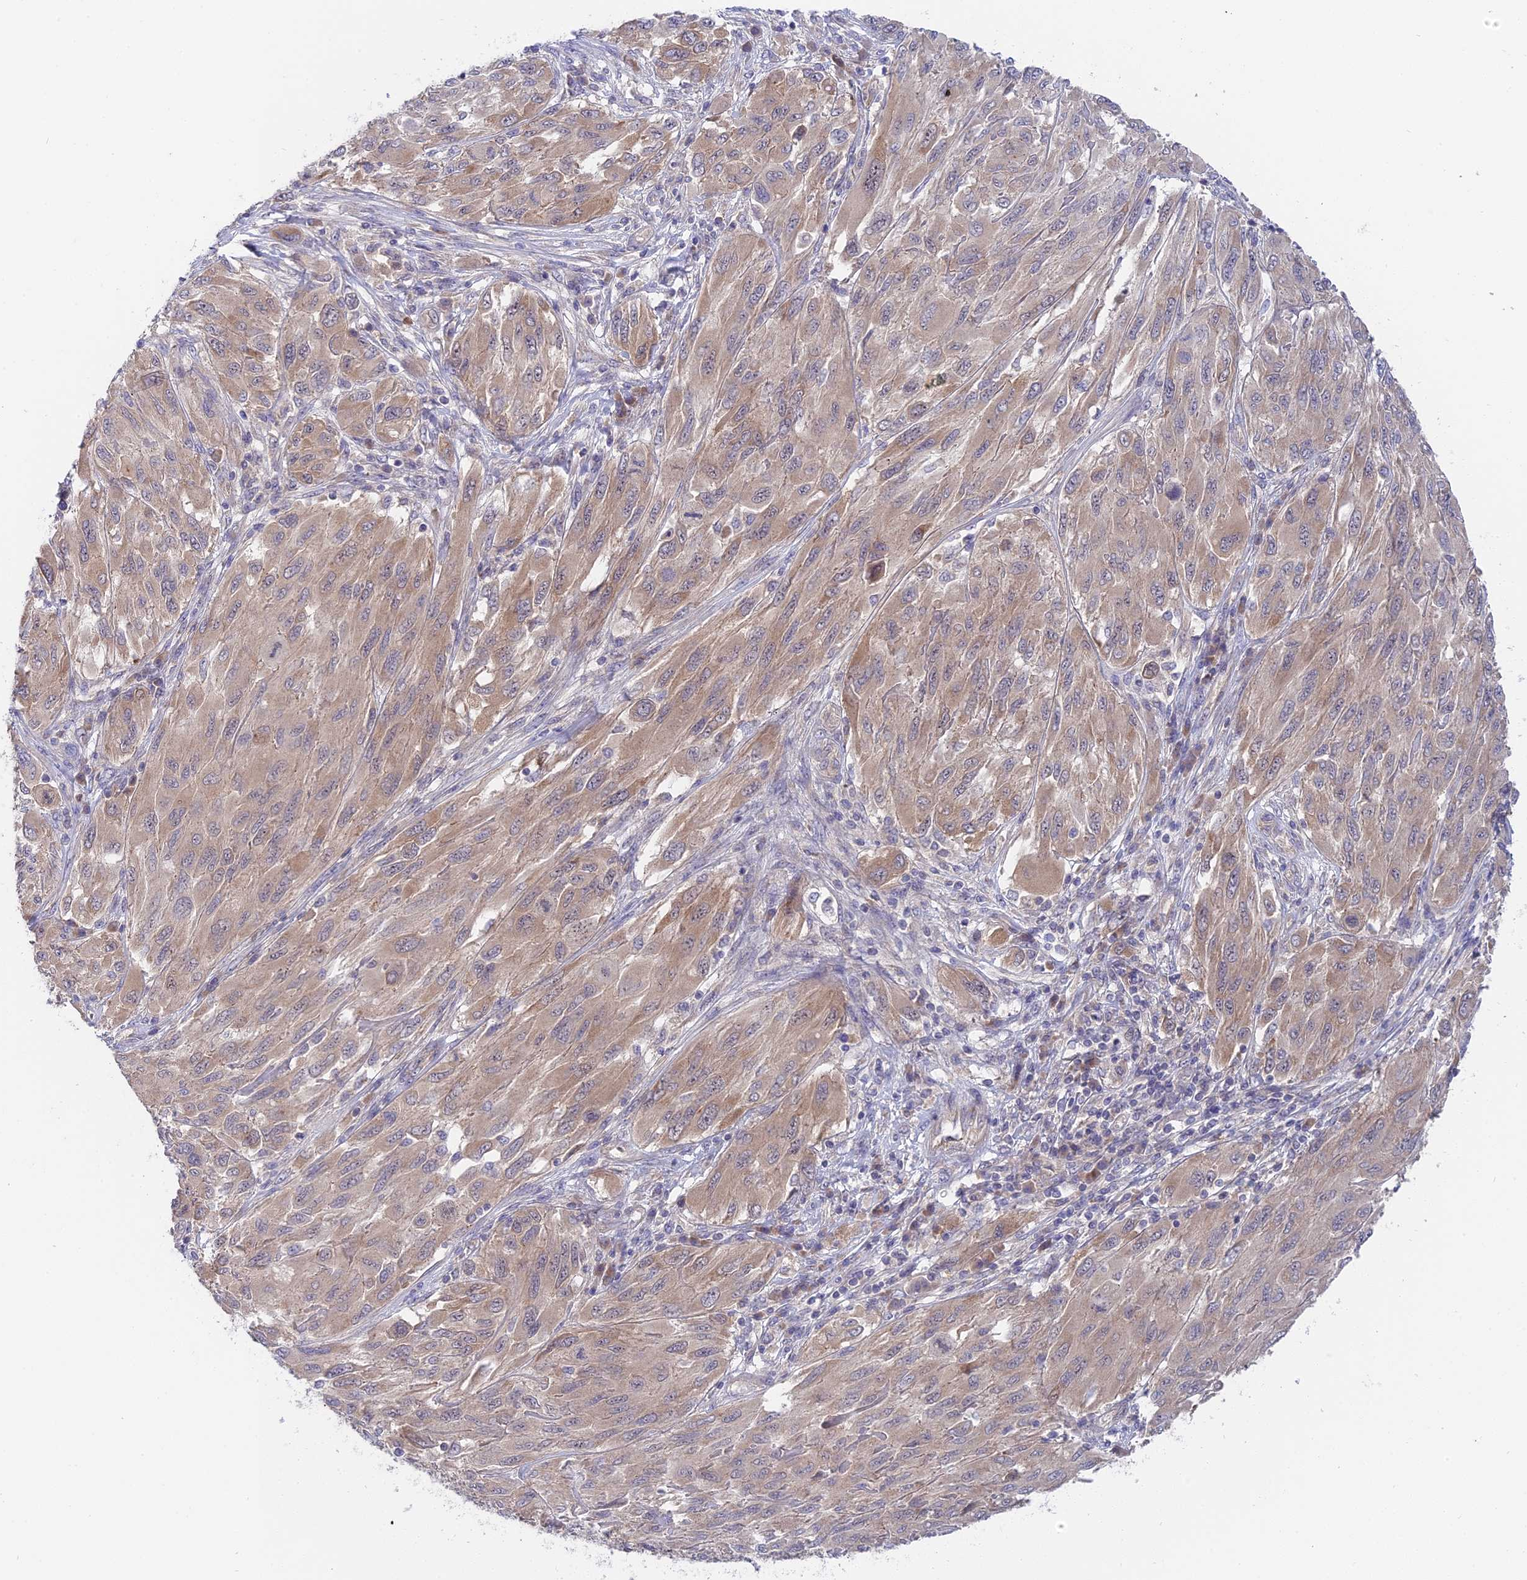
{"staining": {"intensity": "weak", "quantity": "<25%", "location": "cytoplasmic/membranous"}, "tissue": "melanoma", "cell_type": "Tumor cells", "image_type": "cancer", "snomed": [{"axis": "morphology", "description": "Malignant melanoma, NOS"}, {"axis": "topography", "description": "Skin"}], "caption": "The micrograph reveals no significant expression in tumor cells of melanoma. (Stains: DAB immunohistochemistry (IHC) with hematoxylin counter stain, Microscopy: brightfield microscopy at high magnification).", "gene": "TENT4B", "patient": {"sex": "female", "age": 91}}